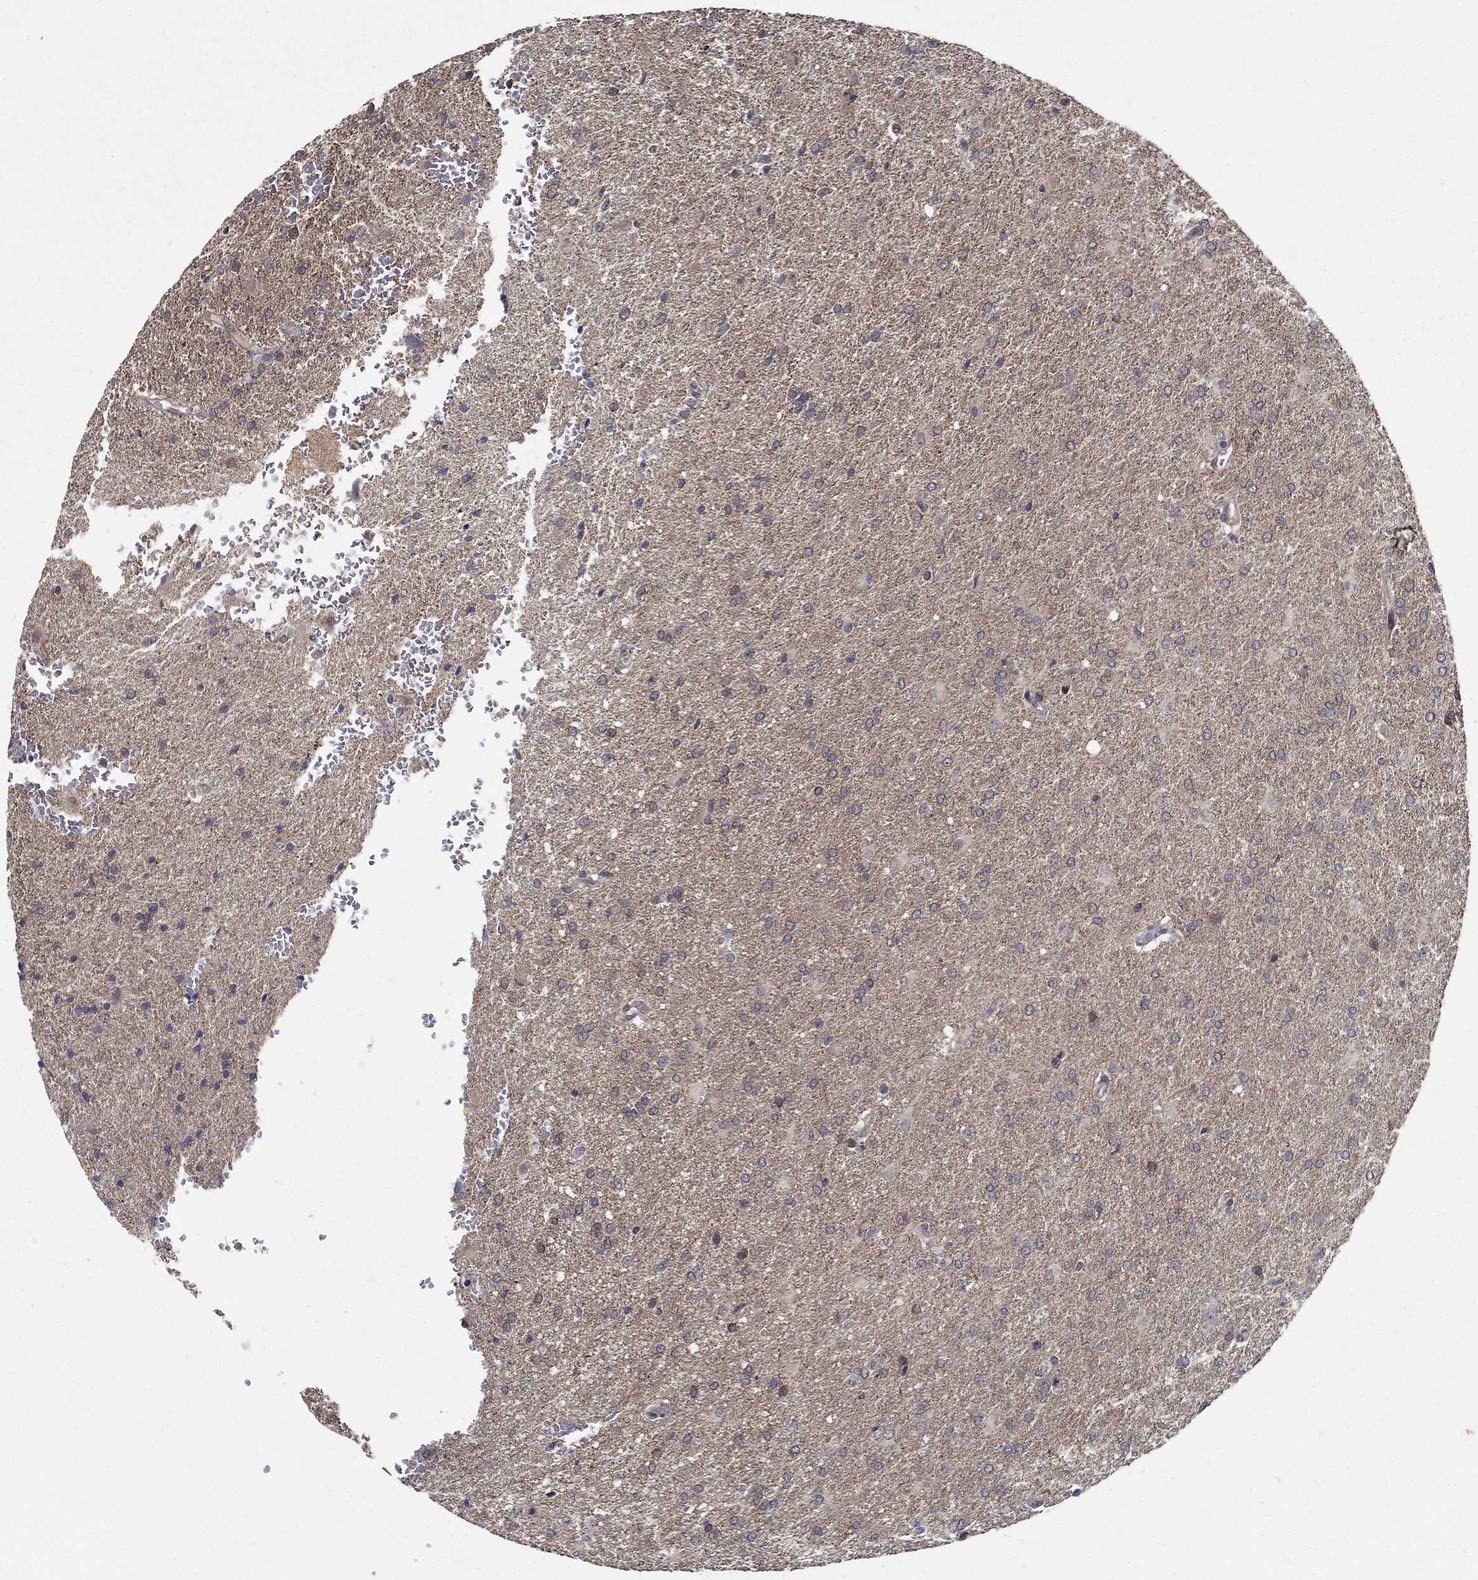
{"staining": {"intensity": "negative", "quantity": "none", "location": "none"}, "tissue": "glioma", "cell_type": "Tumor cells", "image_type": "cancer", "snomed": [{"axis": "morphology", "description": "Glioma, malignant, High grade"}, {"axis": "topography", "description": "Brain"}], "caption": "Protein analysis of glioma demonstrates no significant expression in tumor cells.", "gene": "ZNF594", "patient": {"sex": "male", "age": 68}}